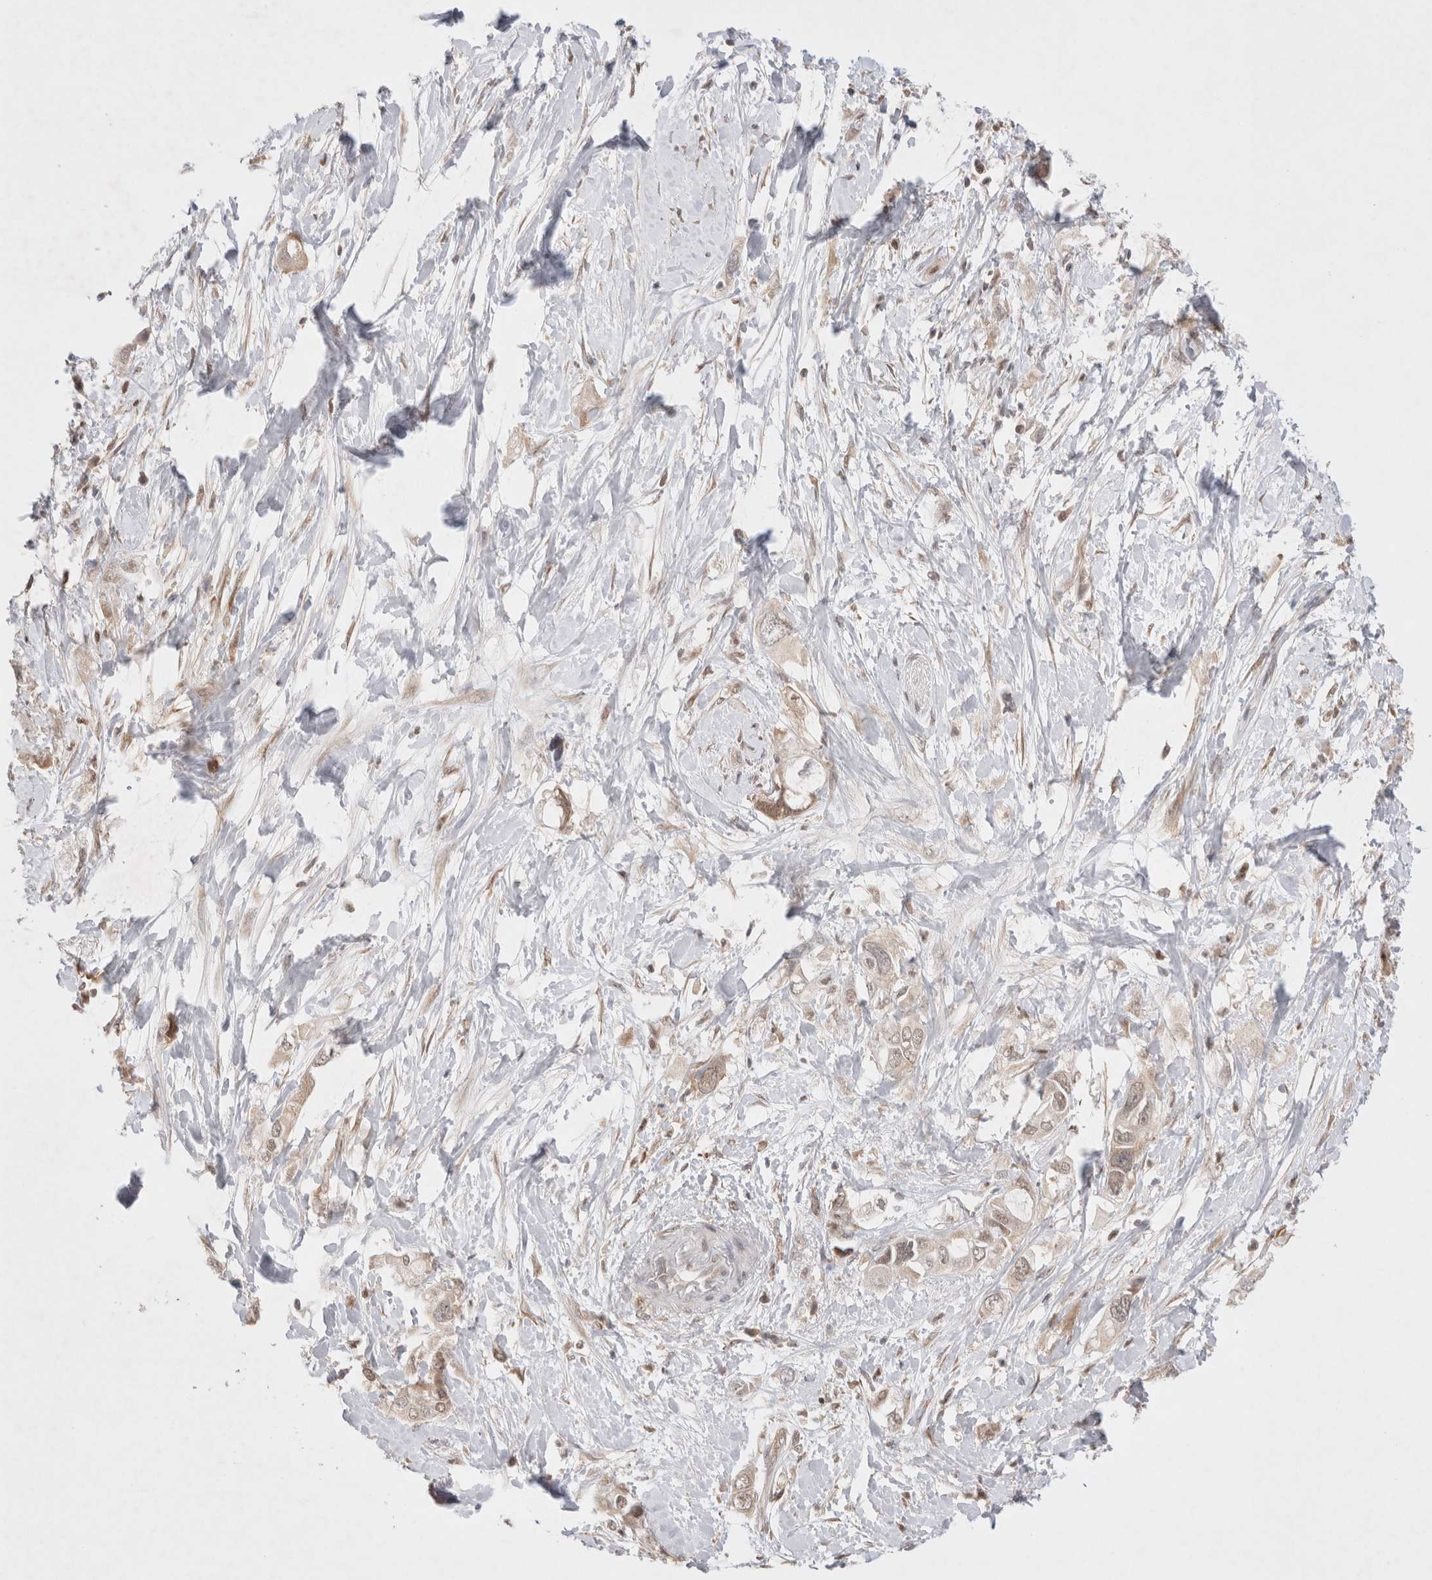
{"staining": {"intensity": "weak", "quantity": "<25%", "location": "nuclear"}, "tissue": "pancreatic cancer", "cell_type": "Tumor cells", "image_type": "cancer", "snomed": [{"axis": "morphology", "description": "Adenocarcinoma, NOS"}, {"axis": "topography", "description": "Pancreas"}], "caption": "Pancreatic cancer (adenocarcinoma) was stained to show a protein in brown. There is no significant staining in tumor cells.", "gene": "EIF3E", "patient": {"sex": "female", "age": 56}}